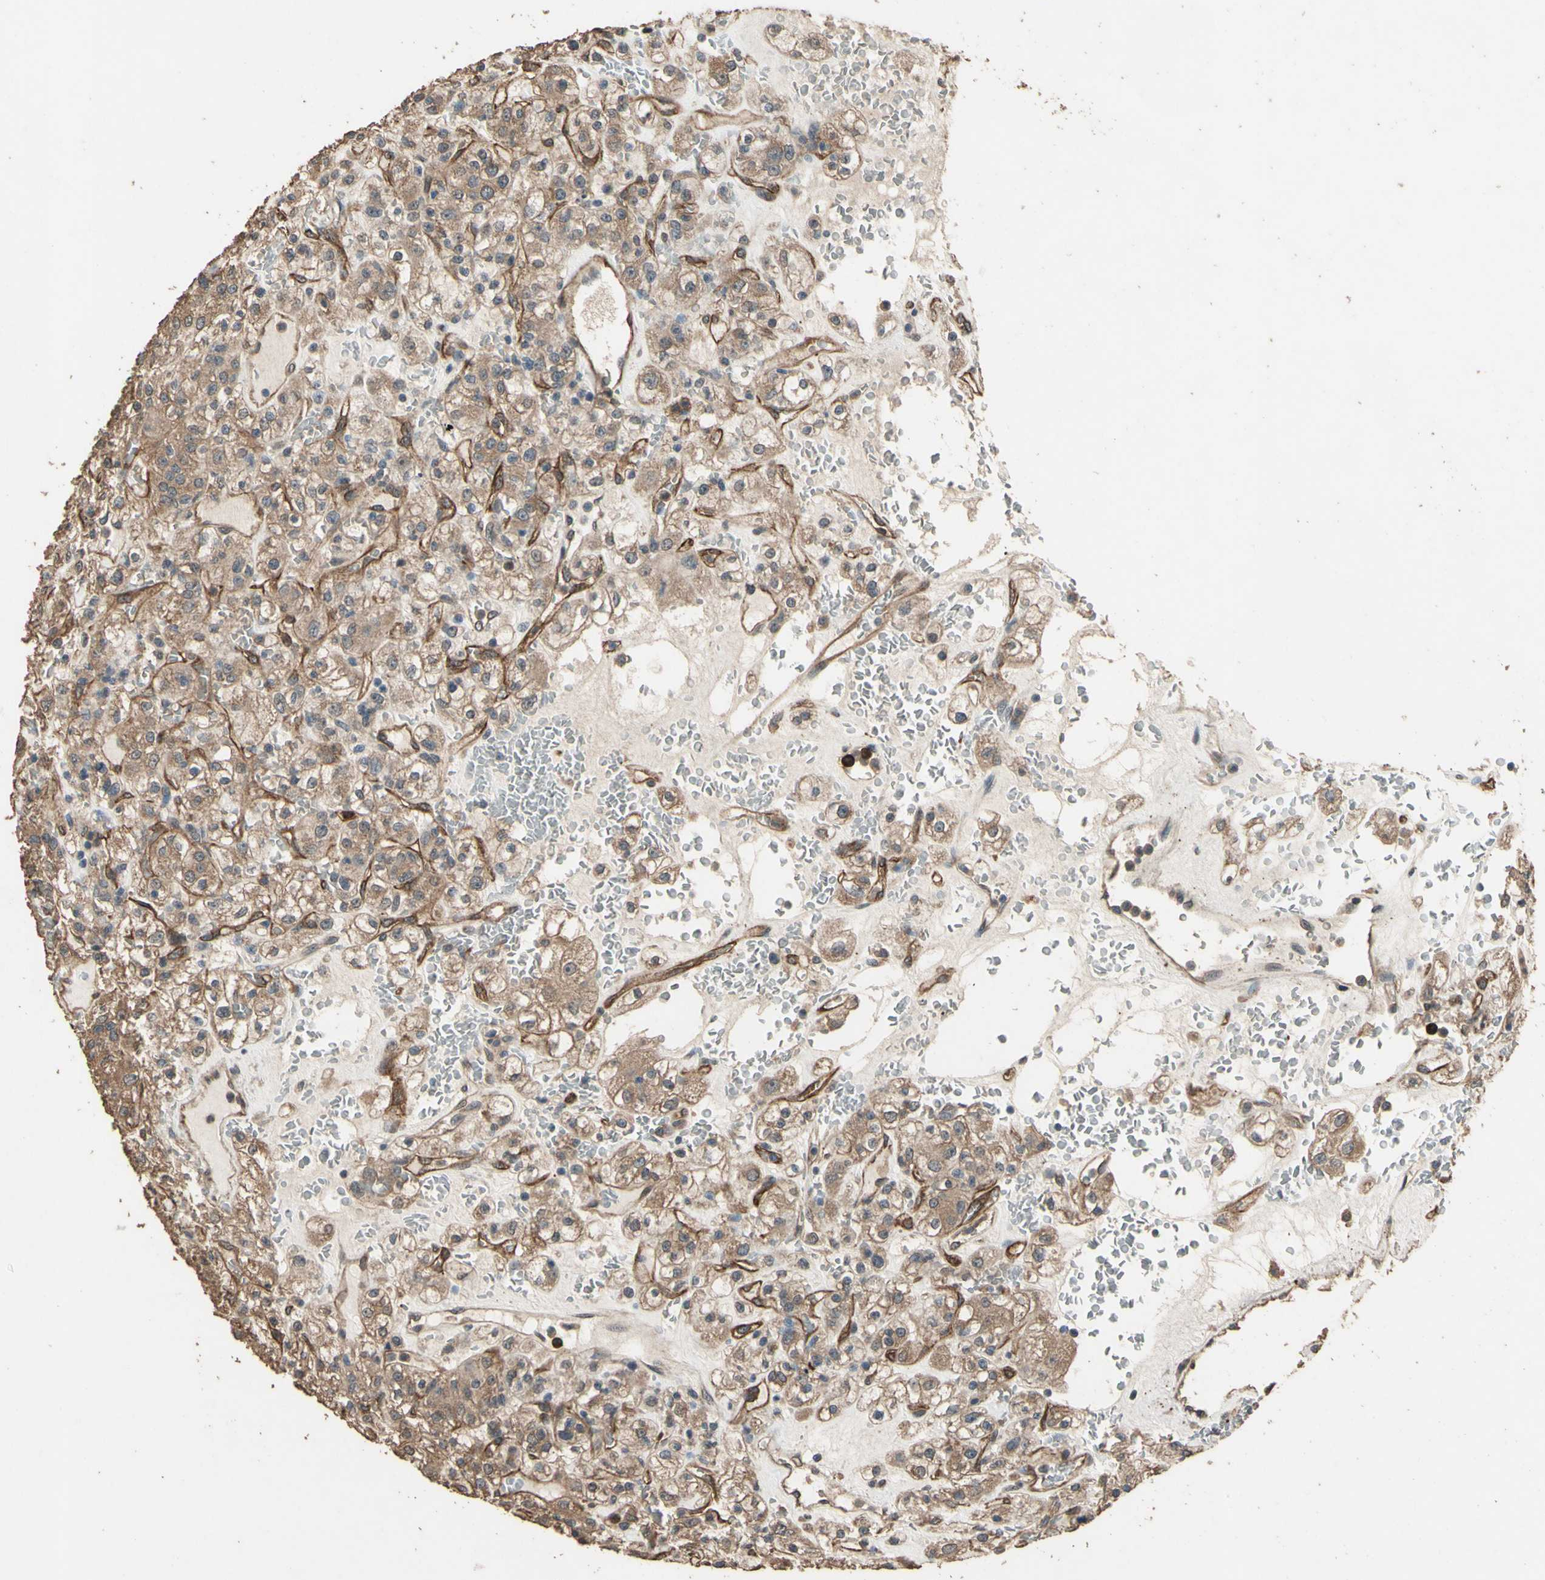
{"staining": {"intensity": "moderate", "quantity": ">75%", "location": "cytoplasmic/membranous"}, "tissue": "renal cancer", "cell_type": "Tumor cells", "image_type": "cancer", "snomed": [{"axis": "morphology", "description": "Normal tissue, NOS"}, {"axis": "morphology", "description": "Adenocarcinoma, NOS"}, {"axis": "topography", "description": "Kidney"}], "caption": "This image reveals immunohistochemistry (IHC) staining of adenocarcinoma (renal), with medium moderate cytoplasmic/membranous positivity in about >75% of tumor cells.", "gene": "TSPO", "patient": {"sex": "female", "age": 72}}